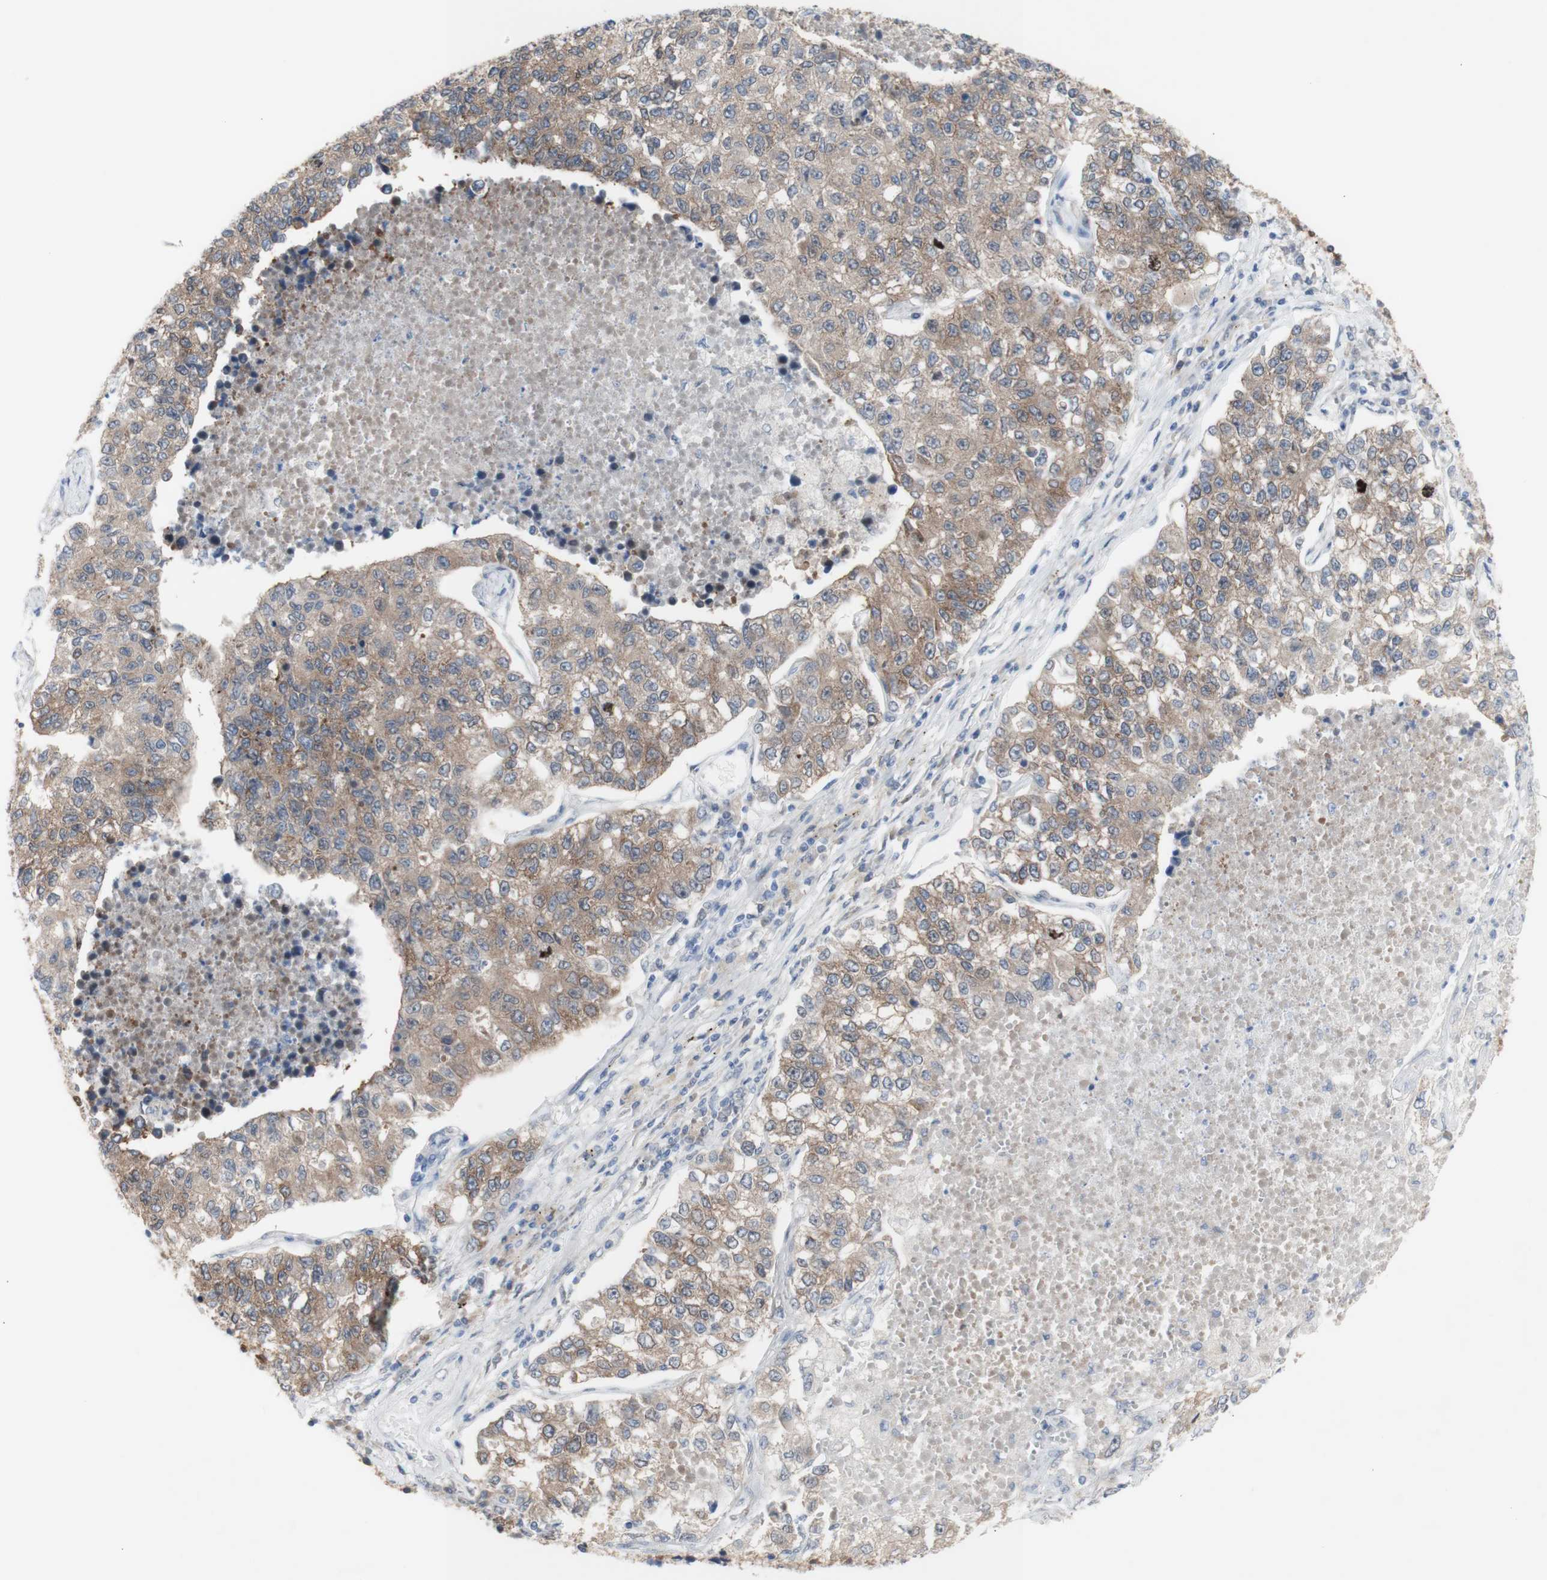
{"staining": {"intensity": "moderate", "quantity": ">75%", "location": "cytoplasmic/membranous"}, "tissue": "lung cancer", "cell_type": "Tumor cells", "image_type": "cancer", "snomed": [{"axis": "morphology", "description": "Adenocarcinoma, NOS"}, {"axis": "topography", "description": "Lung"}], "caption": "Immunohistochemical staining of human lung cancer demonstrates medium levels of moderate cytoplasmic/membranous protein positivity in approximately >75% of tumor cells. The staining is performed using DAB (3,3'-diaminobenzidine) brown chromogen to label protein expression. The nuclei are counter-stained blue using hematoxylin.", "gene": "PRMT5", "patient": {"sex": "male", "age": 49}}